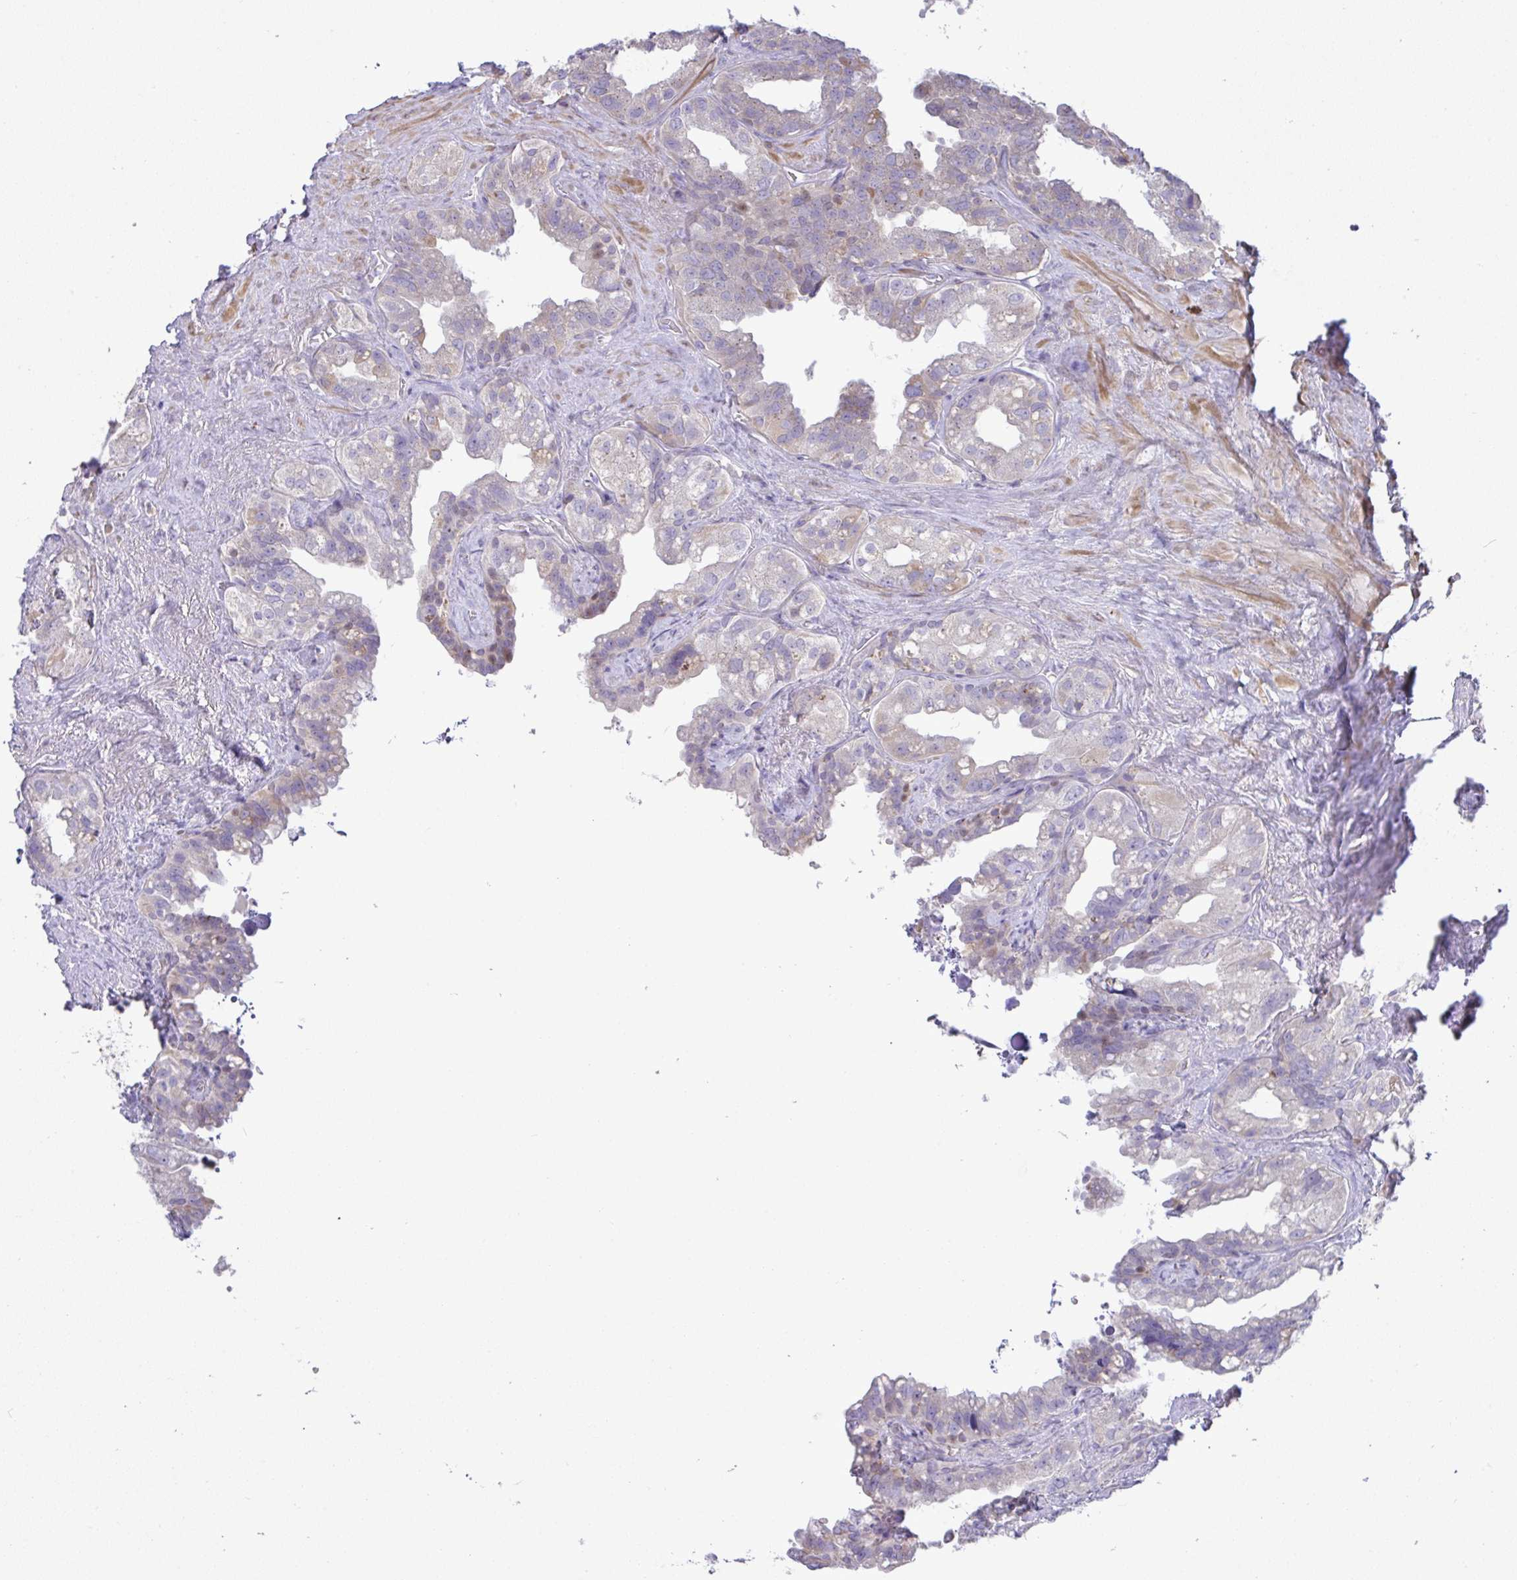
{"staining": {"intensity": "negative", "quantity": "none", "location": "none"}, "tissue": "seminal vesicle", "cell_type": "Glandular cells", "image_type": "normal", "snomed": [{"axis": "morphology", "description": "Normal tissue, NOS"}, {"axis": "topography", "description": "Seminal veicle"}, {"axis": "topography", "description": "Peripheral nerve tissue"}], "caption": "This is a image of IHC staining of normal seminal vesicle, which shows no expression in glandular cells.", "gene": "GRID2", "patient": {"sex": "male", "age": 76}}